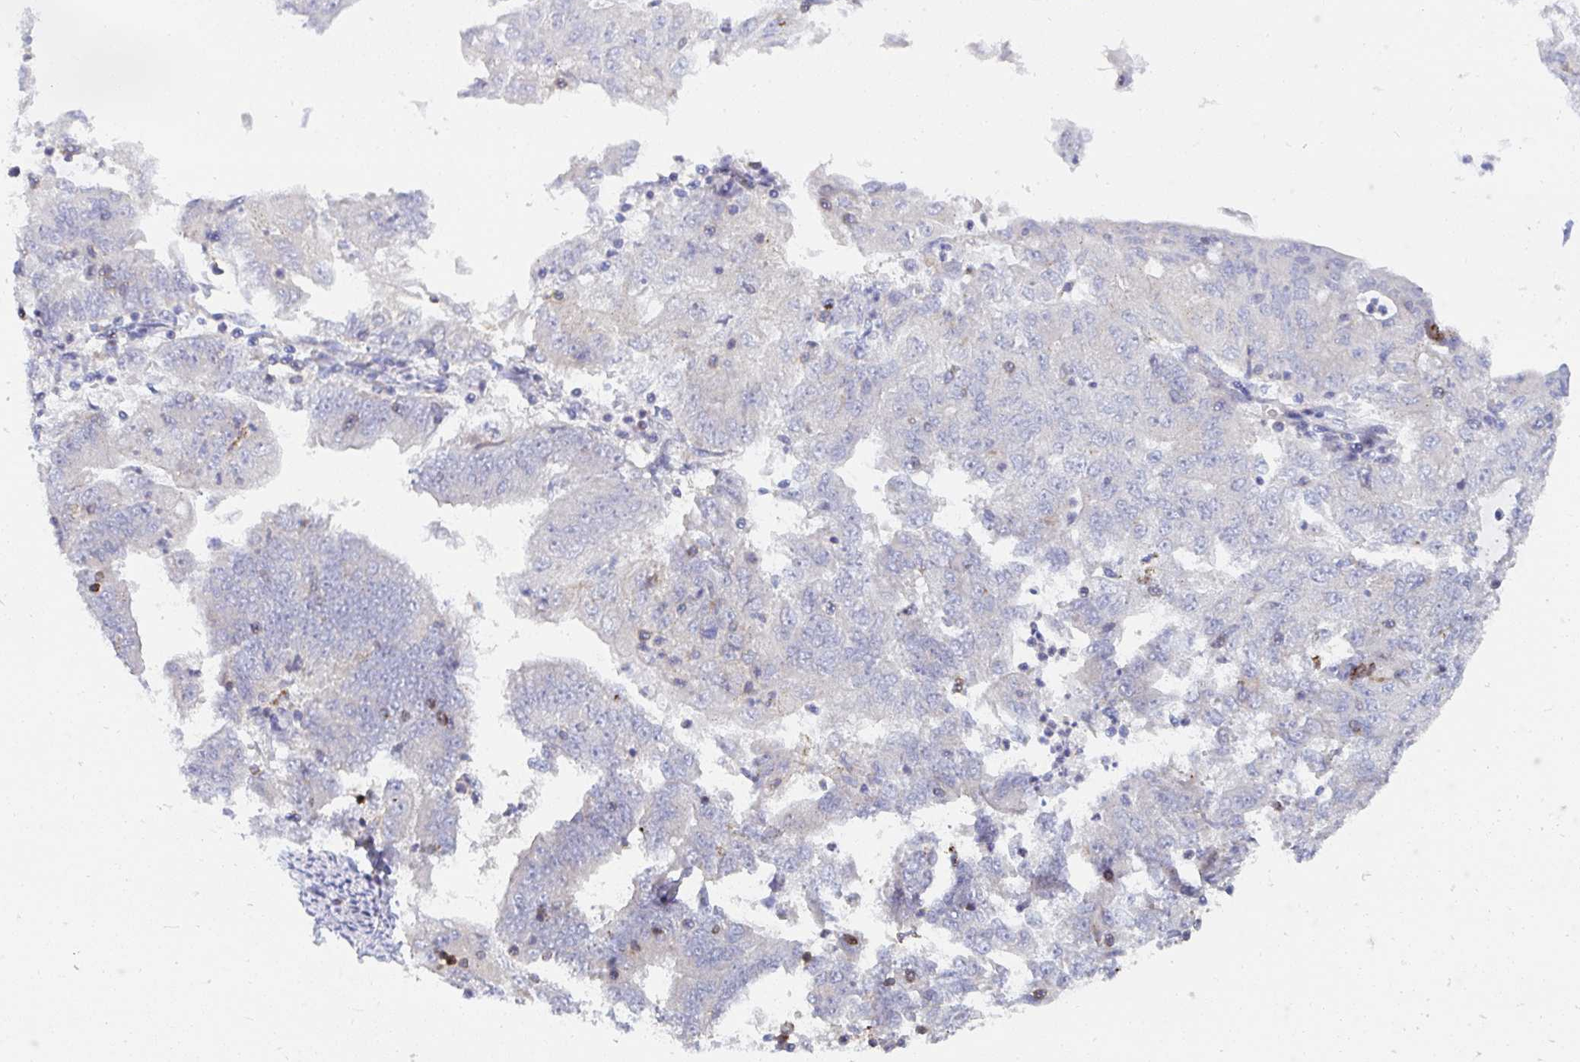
{"staining": {"intensity": "negative", "quantity": "none", "location": "none"}, "tissue": "endometrial cancer", "cell_type": "Tumor cells", "image_type": "cancer", "snomed": [{"axis": "morphology", "description": "Adenocarcinoma, NOS"}, {"axis": "topography", "description": "Endometrium"}], "caption": "A micrograph of human adenocarcinoma (endometrial) is negative for staining in tumor cells.", "gene": "FRMD3", "patient": {"sex": "female", "age": 70}}